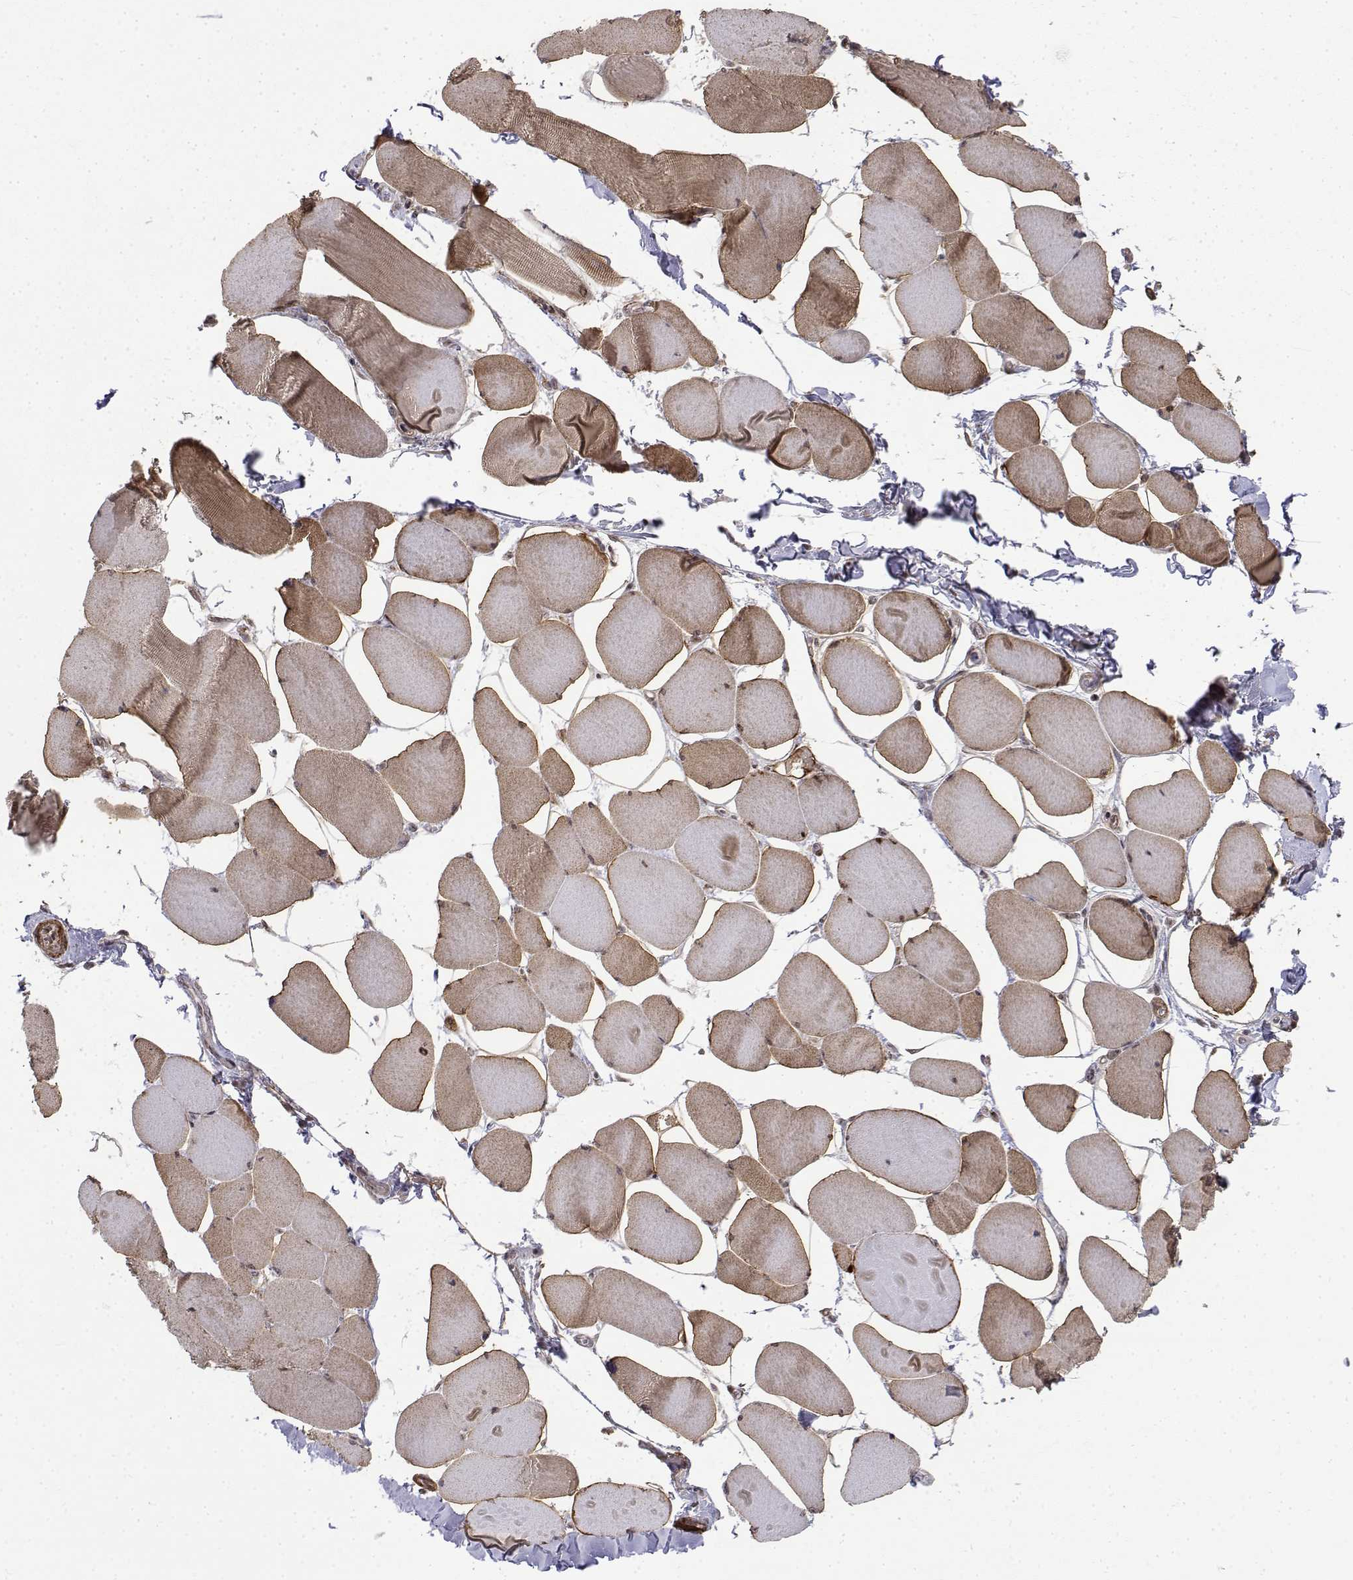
{"staining": {"intensity": "weak", "quantity": "25%-75%", "location": "cytoplasmic/membranous"}, "tissue": "skeletal muscle", "cell_type": "Myocytes", "image_type": "normal", "snomed": [{"axis": "morphology", "description": "Normal tissue, NOS"}, {"axis": "topography", "description": "Skeletal muscle"}], "caption": "The histopathology image displays immunohistochemical staining of benign skeletal muscle. There is weak cytoplasmic/membranous expression is present in approximately 25%-75% of myocytes. (DAB IHC, brown staining for protein, blue staining for nuclei).", "gene": "ITGA7", "patient": {"sex": "female", "age": 75}}